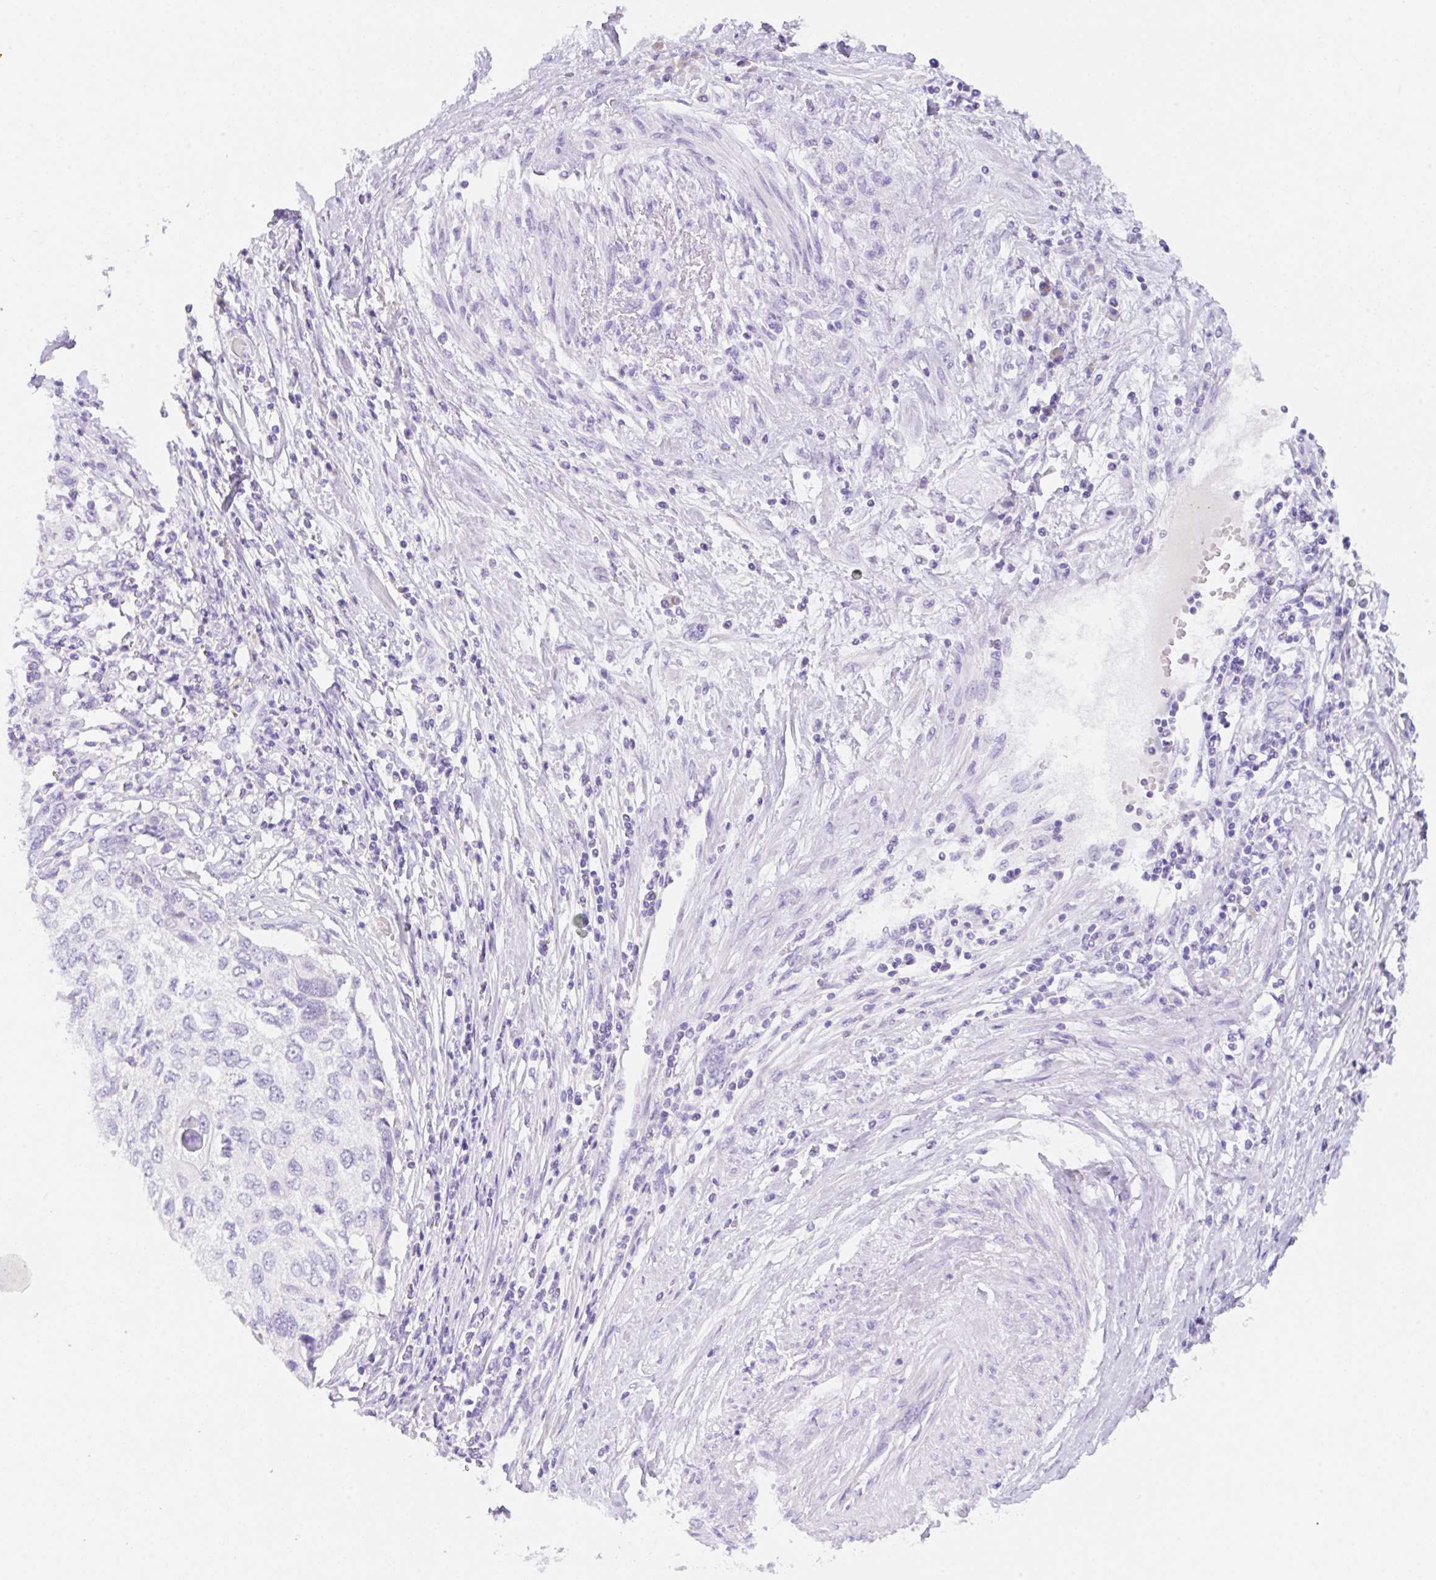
{"staining": {"intensity": "negative", "quantity": "none", "location": "none"}, "tissue": "cervical cancer", "cell_type": "Tumor cells", "image_type": "cancer", "snomed": [{"axis": "morphology", "description": "Squamous cell carcinoma, NOS"}, {"axis": "topography", "description": "Cervix"}], "caption": "Immunohistochemical staining of cervical cancer reveals no significant expression in tumor cells. (DAB IHC with hematoxylin counter stain).", "gene": "KLK8", "patient": {"sex": "female", "age": 70}}